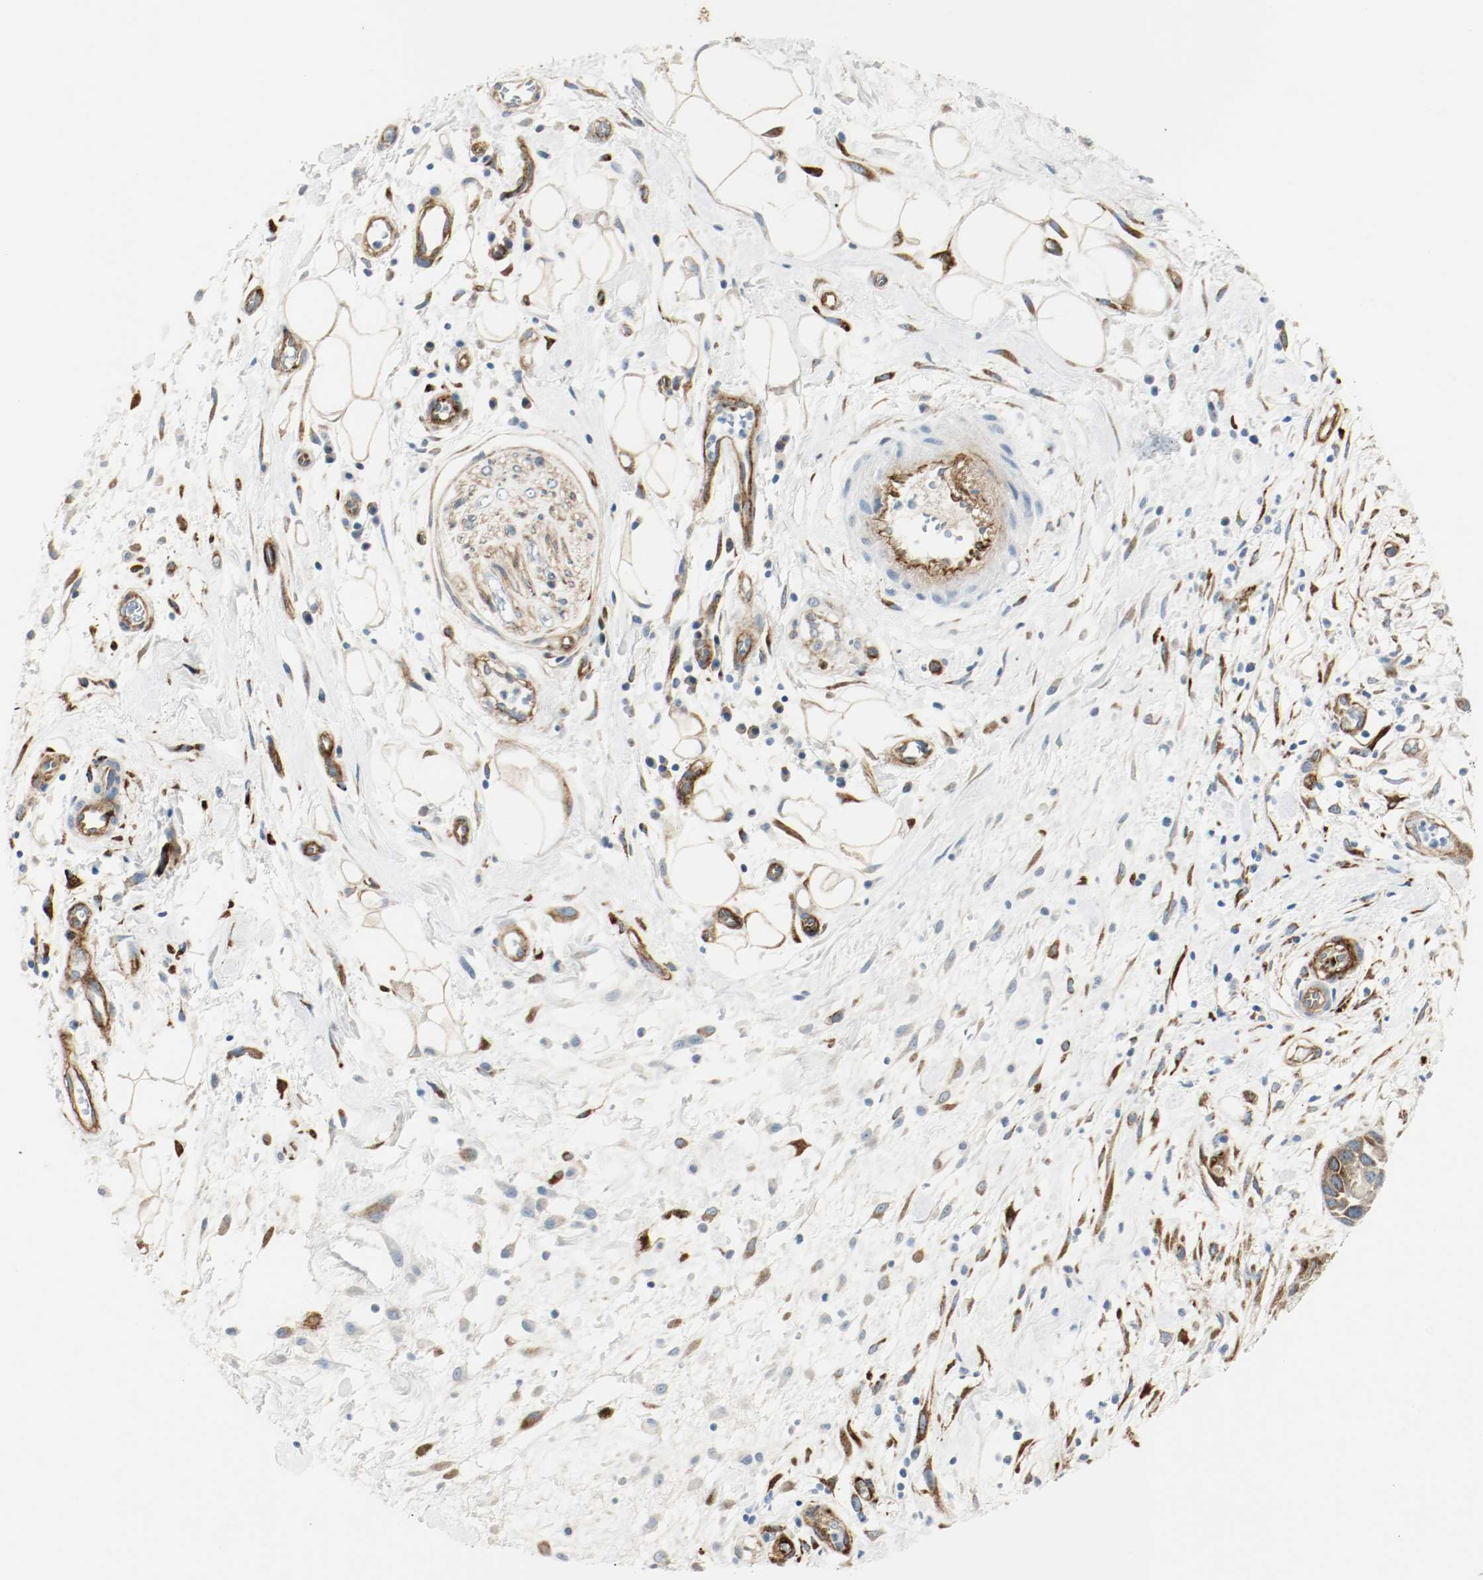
{"staining": {"intensity": "weak", "quantity": "25%-75%", "location": "cytoplasmic/membranous"}, "tissue": "pancreatic cancer", "cell_type": "Tumor cells", "image_type": "cancer", "snomed": [{"axis": "morphology", "description": "Adenocarcinoma, NOS"}, {"axis": "topography", "description": "Pancreas"}], "caption": "This micrograph demonstrates IHC staining of human adenocarcinoma (pancreatic), with low weak cytoplasmic/membranous expression in approximately 25%-75% of tumor cells.", "gene": "LAMB1", "patient": {"sex": "female", "age": 60}}